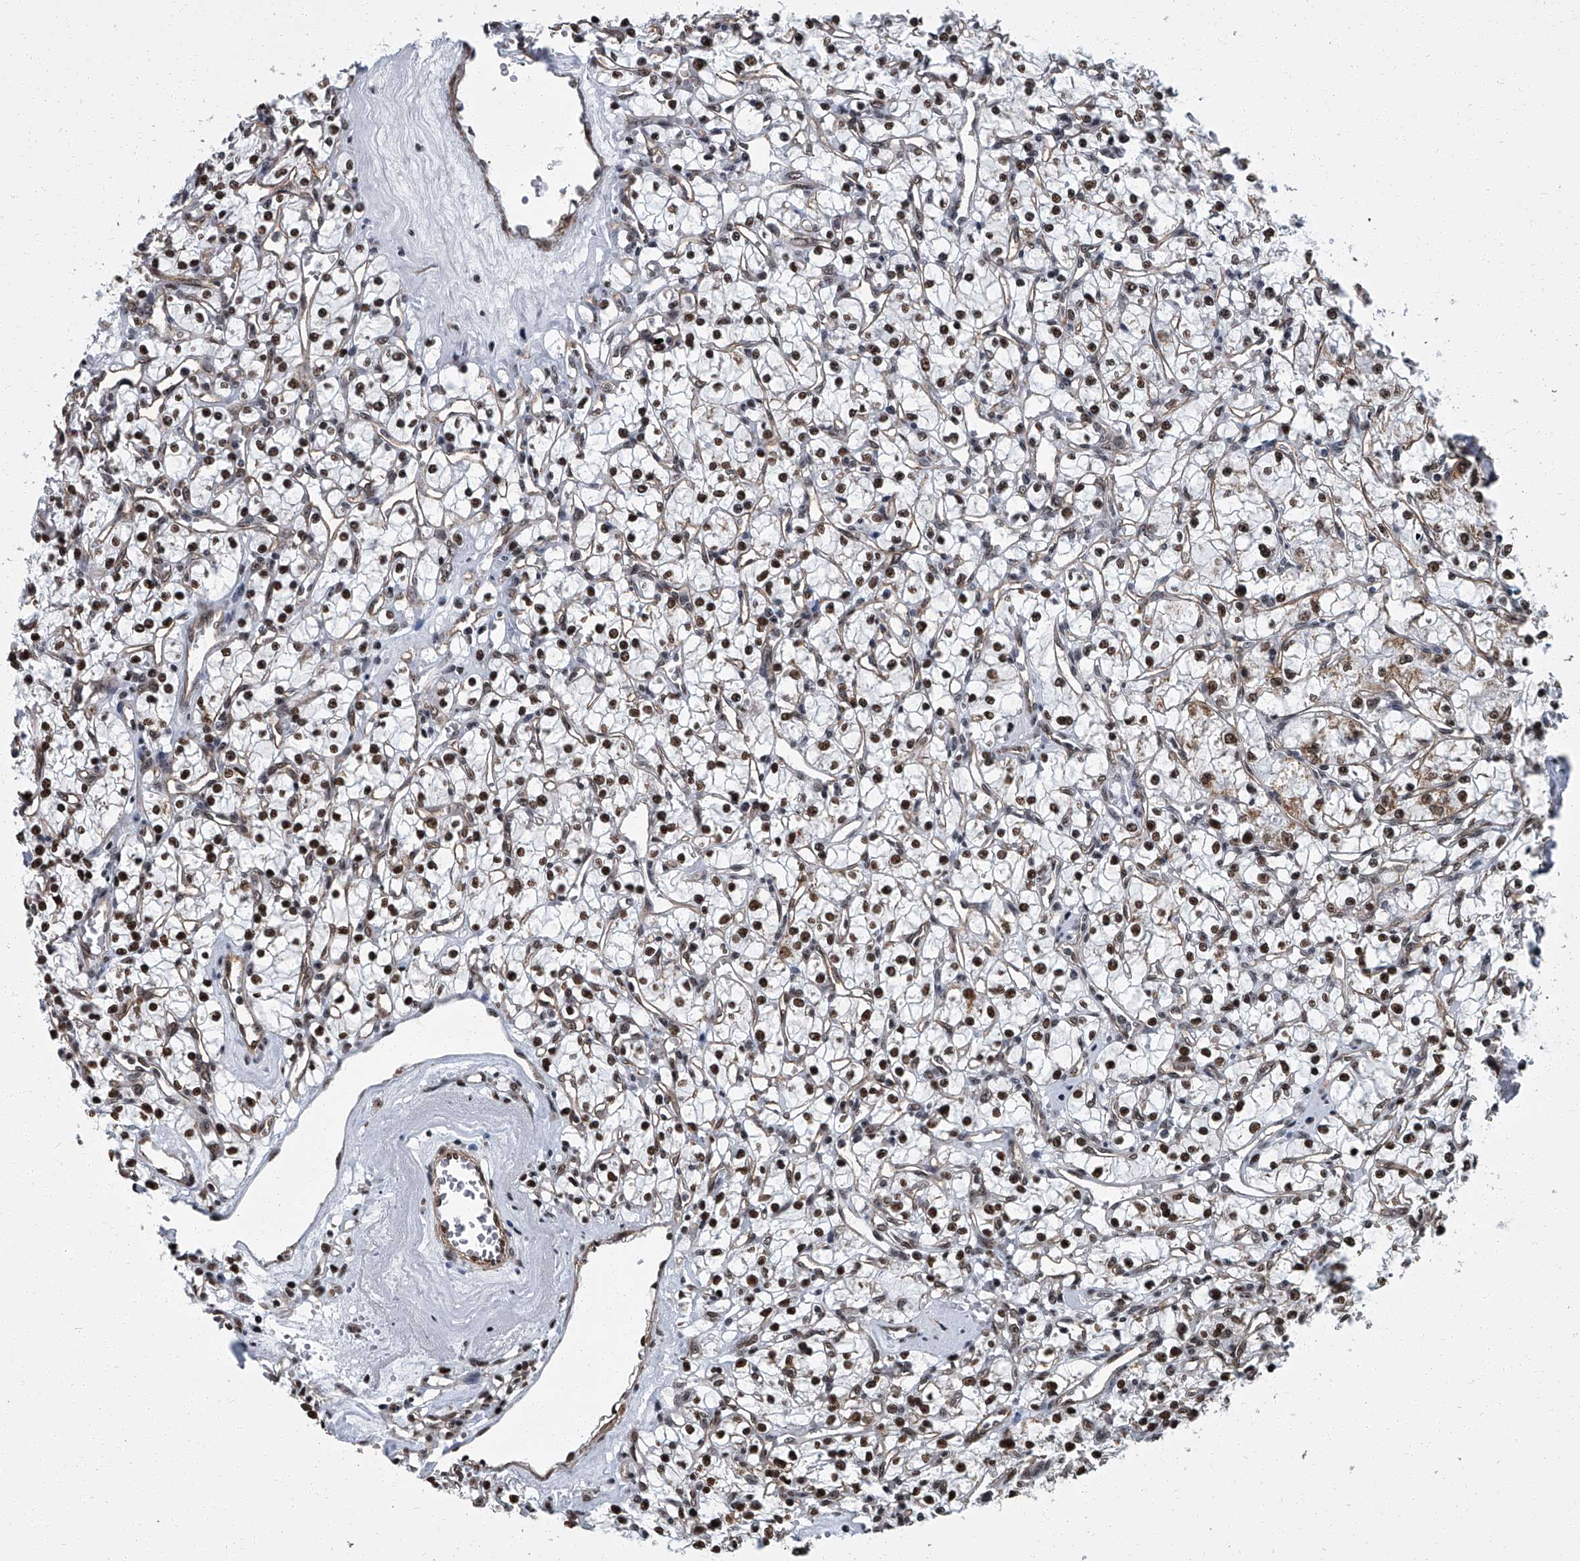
{"staining": {"intensity": "strong", "quantity": ">75%", "location": "nuclear"}, "tissue": "renal cancer", "cell_type": "Tumor cells", "image_type": "cancer", "snomed": [{"axis": "morphology", "description": "Adenocarcinoma, NOS"}, {"axis": "topography", "description": "Kidney"}], "caption": "Renal cancer (adenocarcinoma) was stained to show a protein in brown. There is high levels of strong nuclear positivity in approximately >75% of tumor cells. Using DAB (brown) and hematoxylin (blue) stains, captured at high magnification using brightfield microscopy.", "gene": "ZNF518B", "patient": {"sex": "female", "age": 59}}